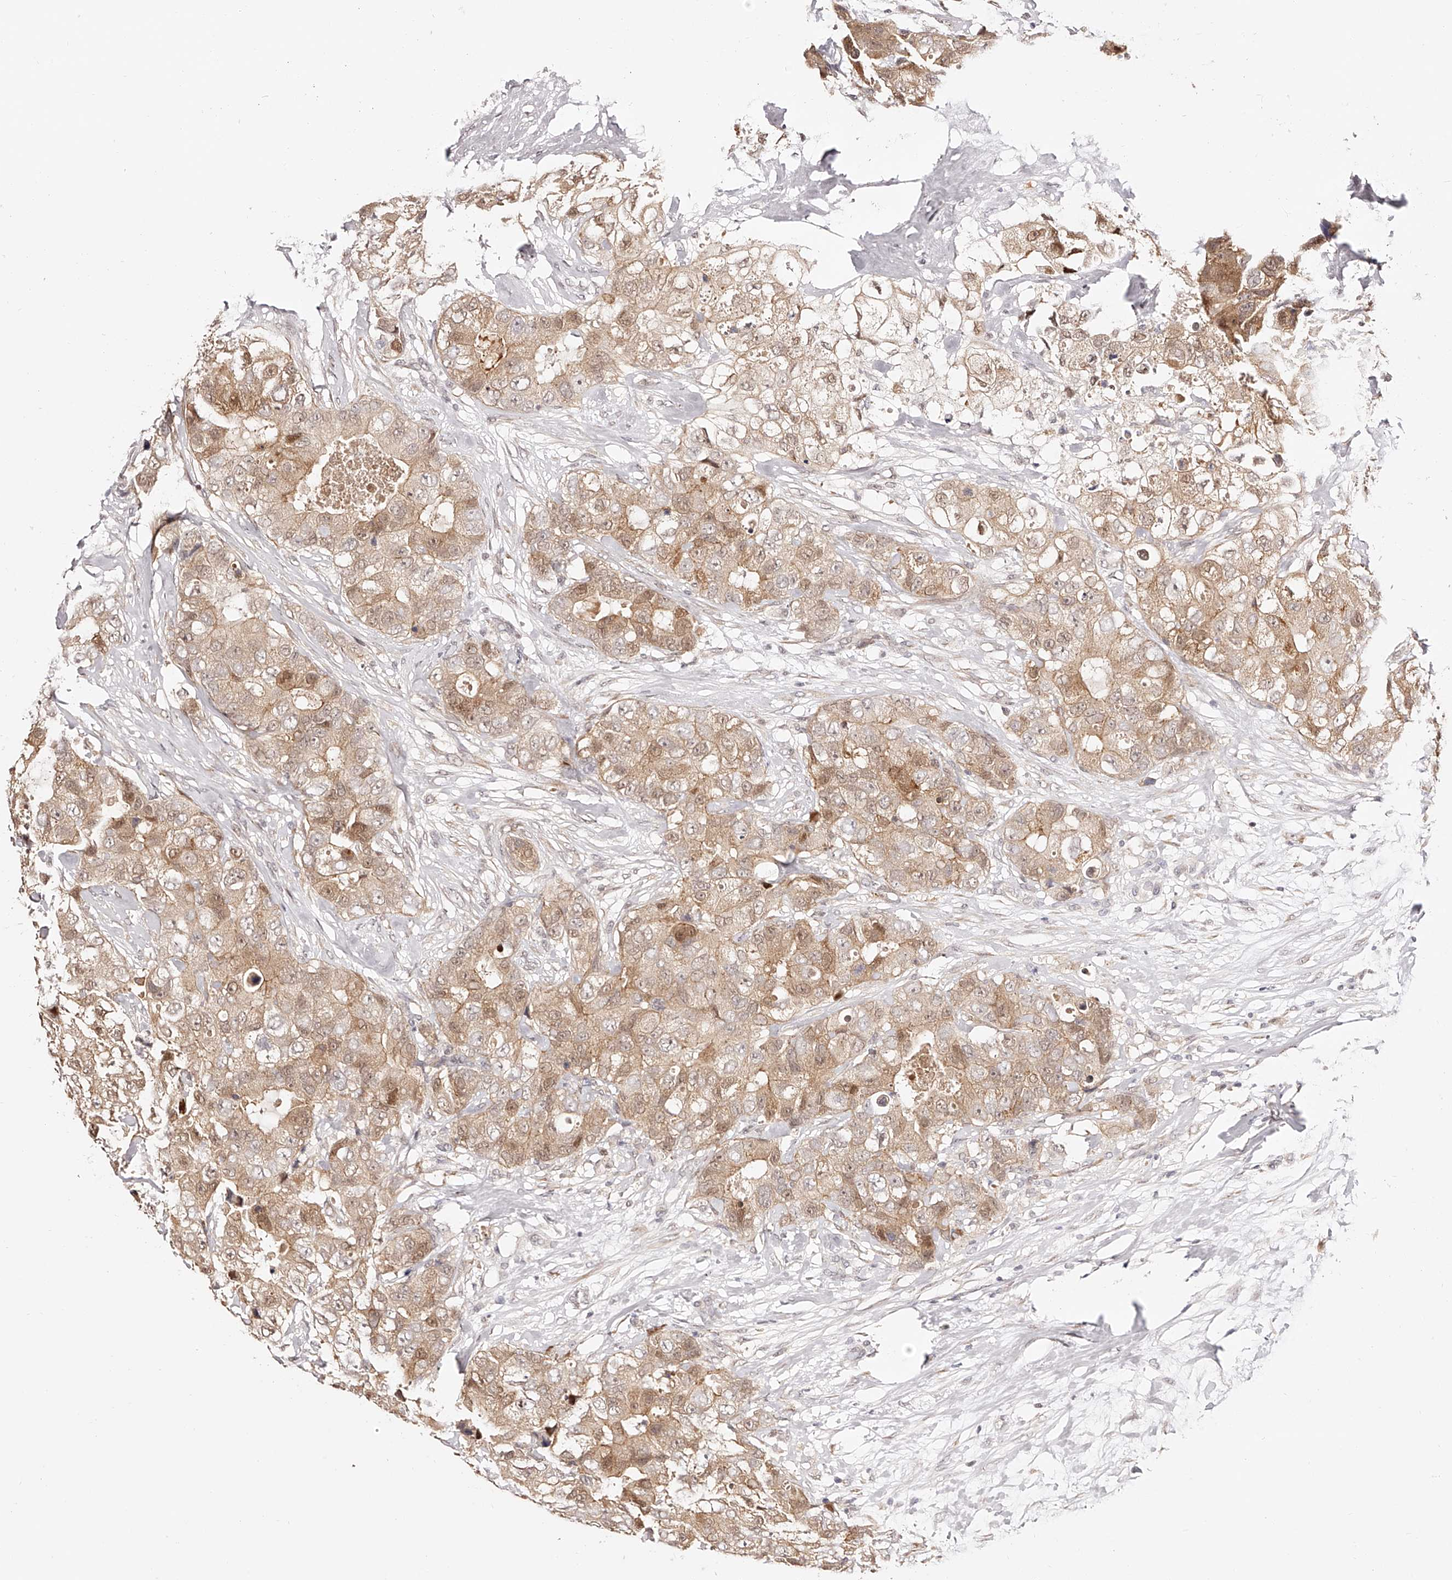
{"staining": {"intensity": "moderate", "quantity": ">75%", "location": "cytoplasmic/membranous,nuclear"}, "tissue": "breast cancer", "cell_type": "Tumor cells", "image_type": "cancer", "snomed": [{"axis": "morphology", "description": "Duct carcinoma"}, {"axis": "topography", "description": "Breast"}], "caption": "Brown immunohistochemical staining in human intraductal carcinoma (breast) exhibits moderate cytoplasmic/membranous and nuclear staining in about >75% of tumor cells. Immunohistochemistry (ihc) stains the protein of interest in brown and the nuclei are stained blue.", "gene": "USF3", "patient": {"sex": "female", "age": 62}}